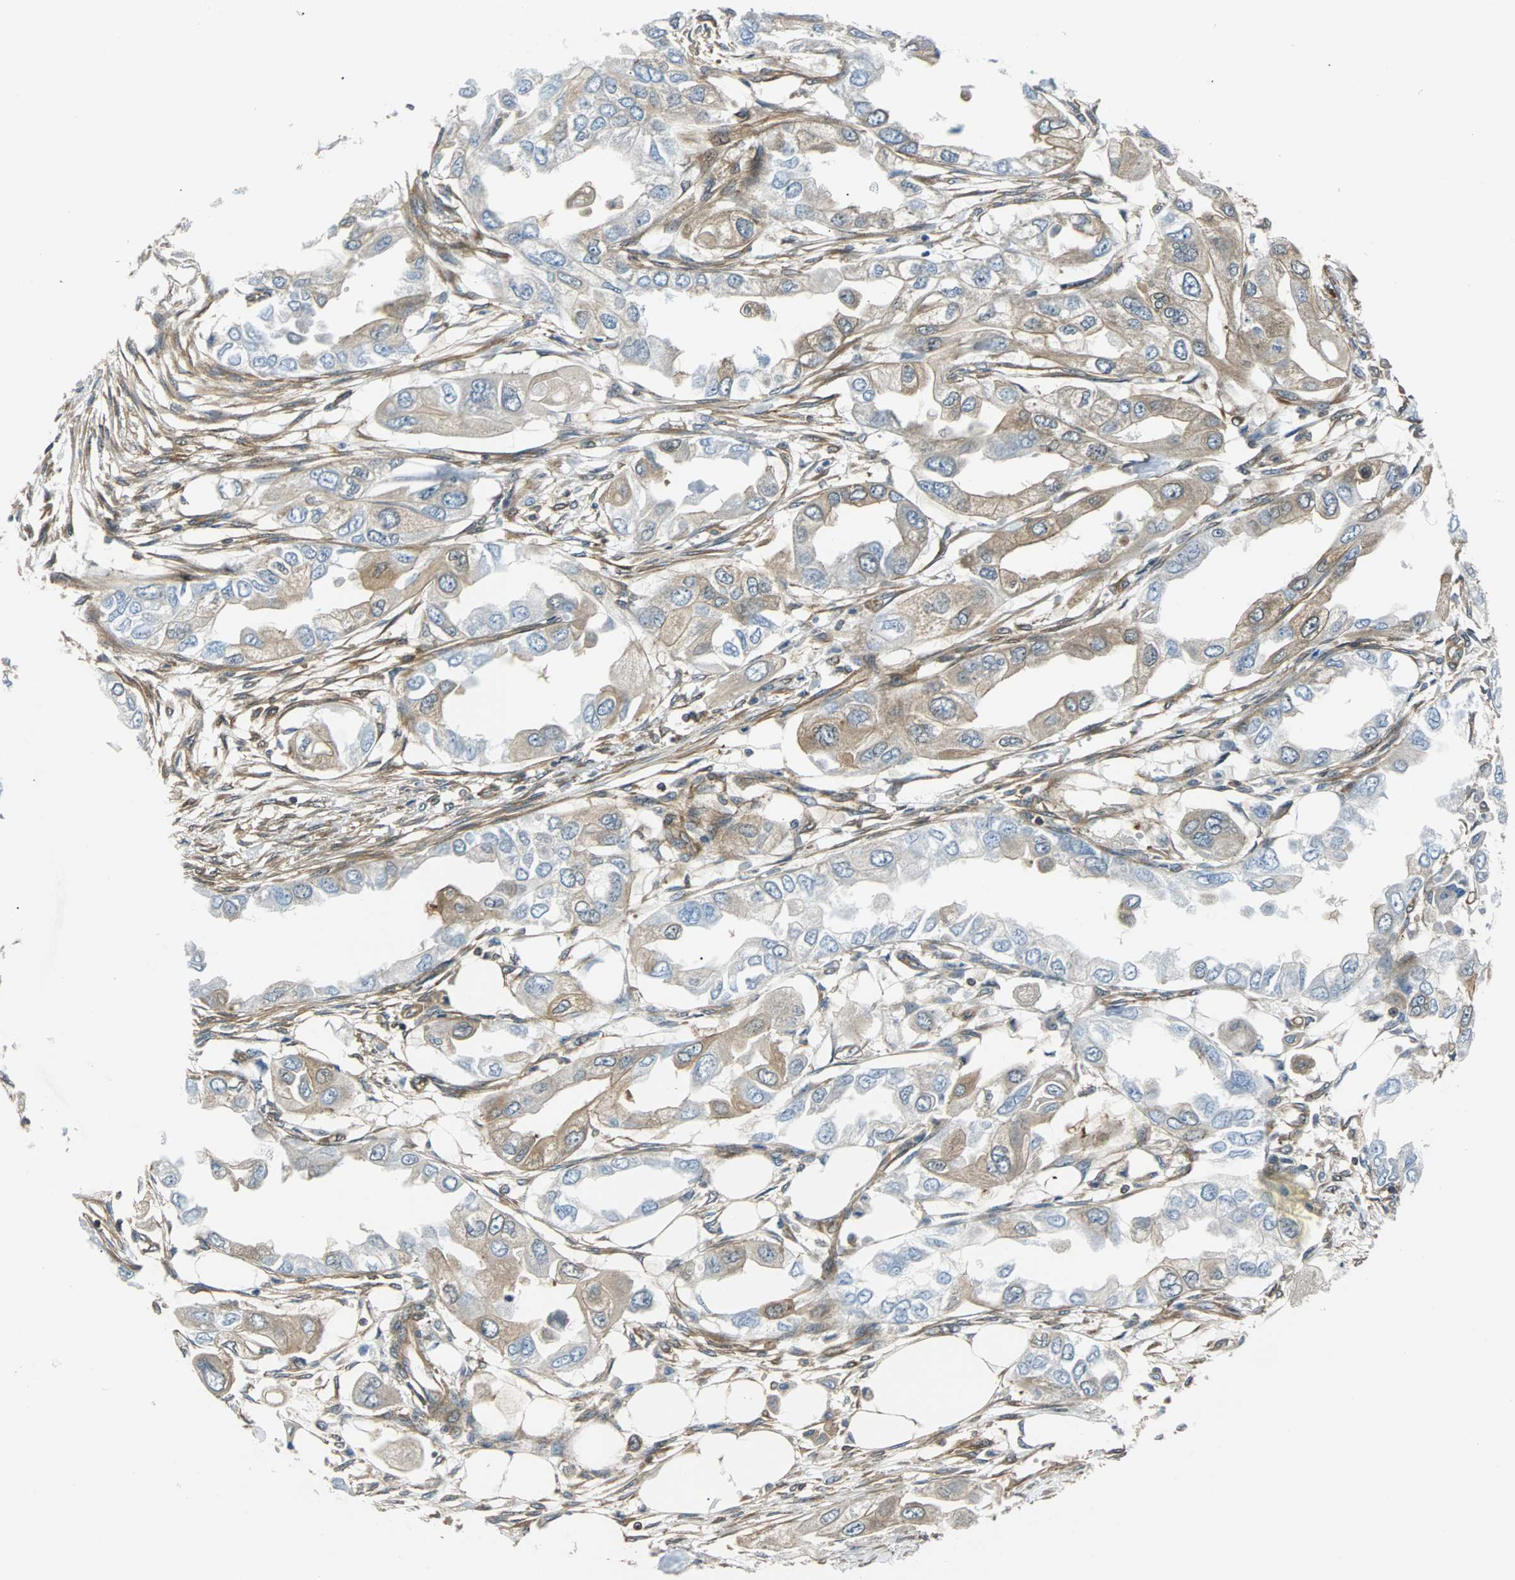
{"staining": {"intensity": "weak", "quantity": "25%-75%", "location": "cytoplasmic/membranous"}, "tissue": "endometrial cancer", "cell_type": "Tumor cells", "image_type": "cancer", "snomed": [{"axis": "morphology", "description": "Adenocarcinoma, NOS"}, {"axis": "topography", "description": "Endometrium"}], "caption": "High-power microscopy captured an IHC image of endometrial cancer (adenocarcinoma), revealing weak cytoplasmic/membranous staining in about 25%-75% of tumor cells. (DAB IHC with brightfield microscopy, high magnification).", "gene": "RELA", "patient": {"sex": "female", "age": 67}}